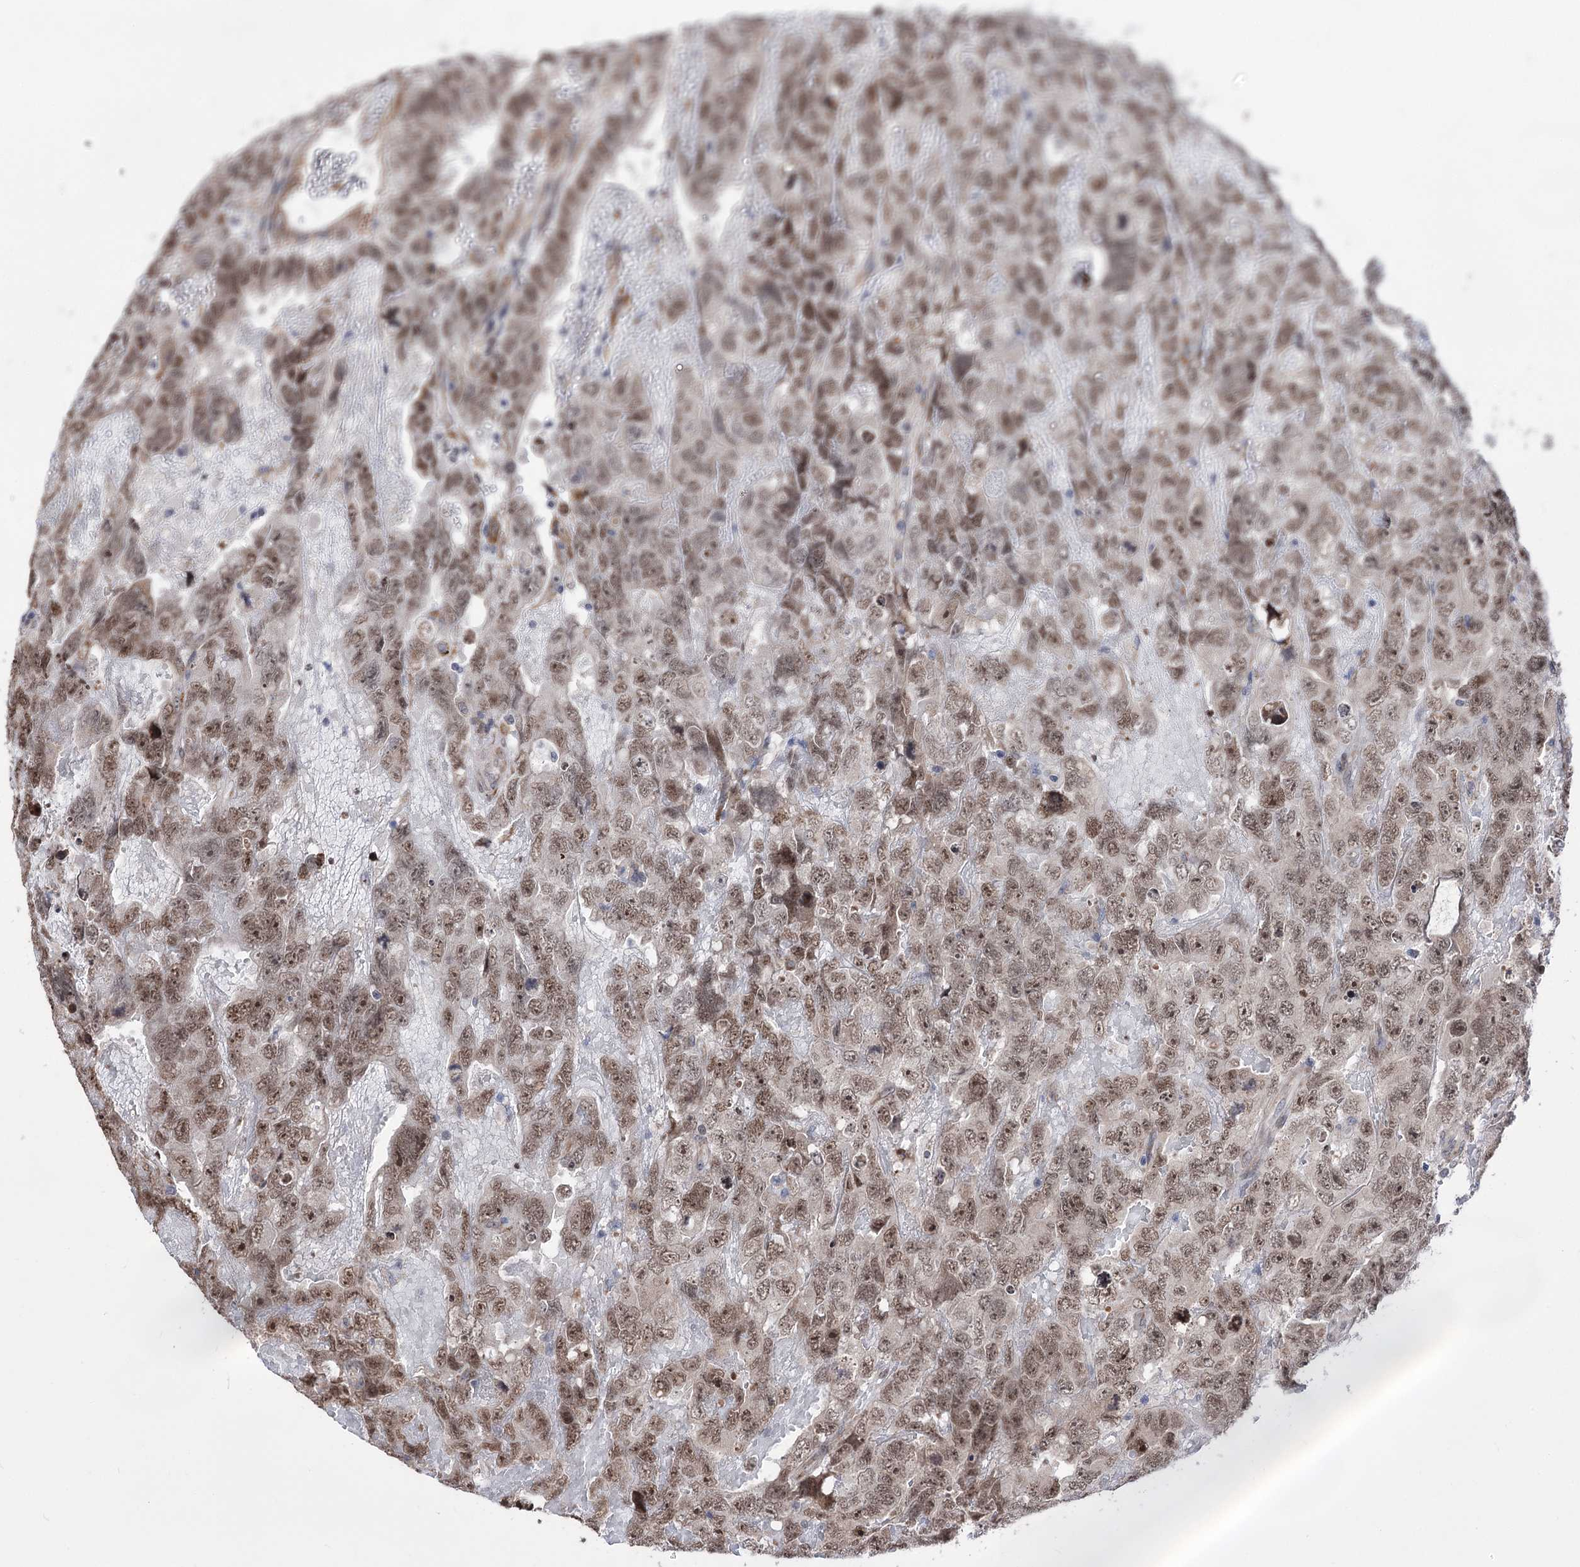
{"staining": {"intensity": "moderate", "quantity": ">75%", "location": "nuclear"}, "tissue": "testis cancer", "cell_type": "Tumor cells", "image_type": "cancer", "snomed": [{"axis": "morphology", "description": "Carcinoma, Embryonal, NOS"}, {"axis": "topography", "description": "Testis"}], "caption": "IHC photomicrograph of testis embryonal carcinoma stained for a protein (brown), which displays medium levels of moderate nuclear staining in approximately >75% of tumor cells.", "gene": "PPRC1", "patient": {"sex": "male", "age": 45}}